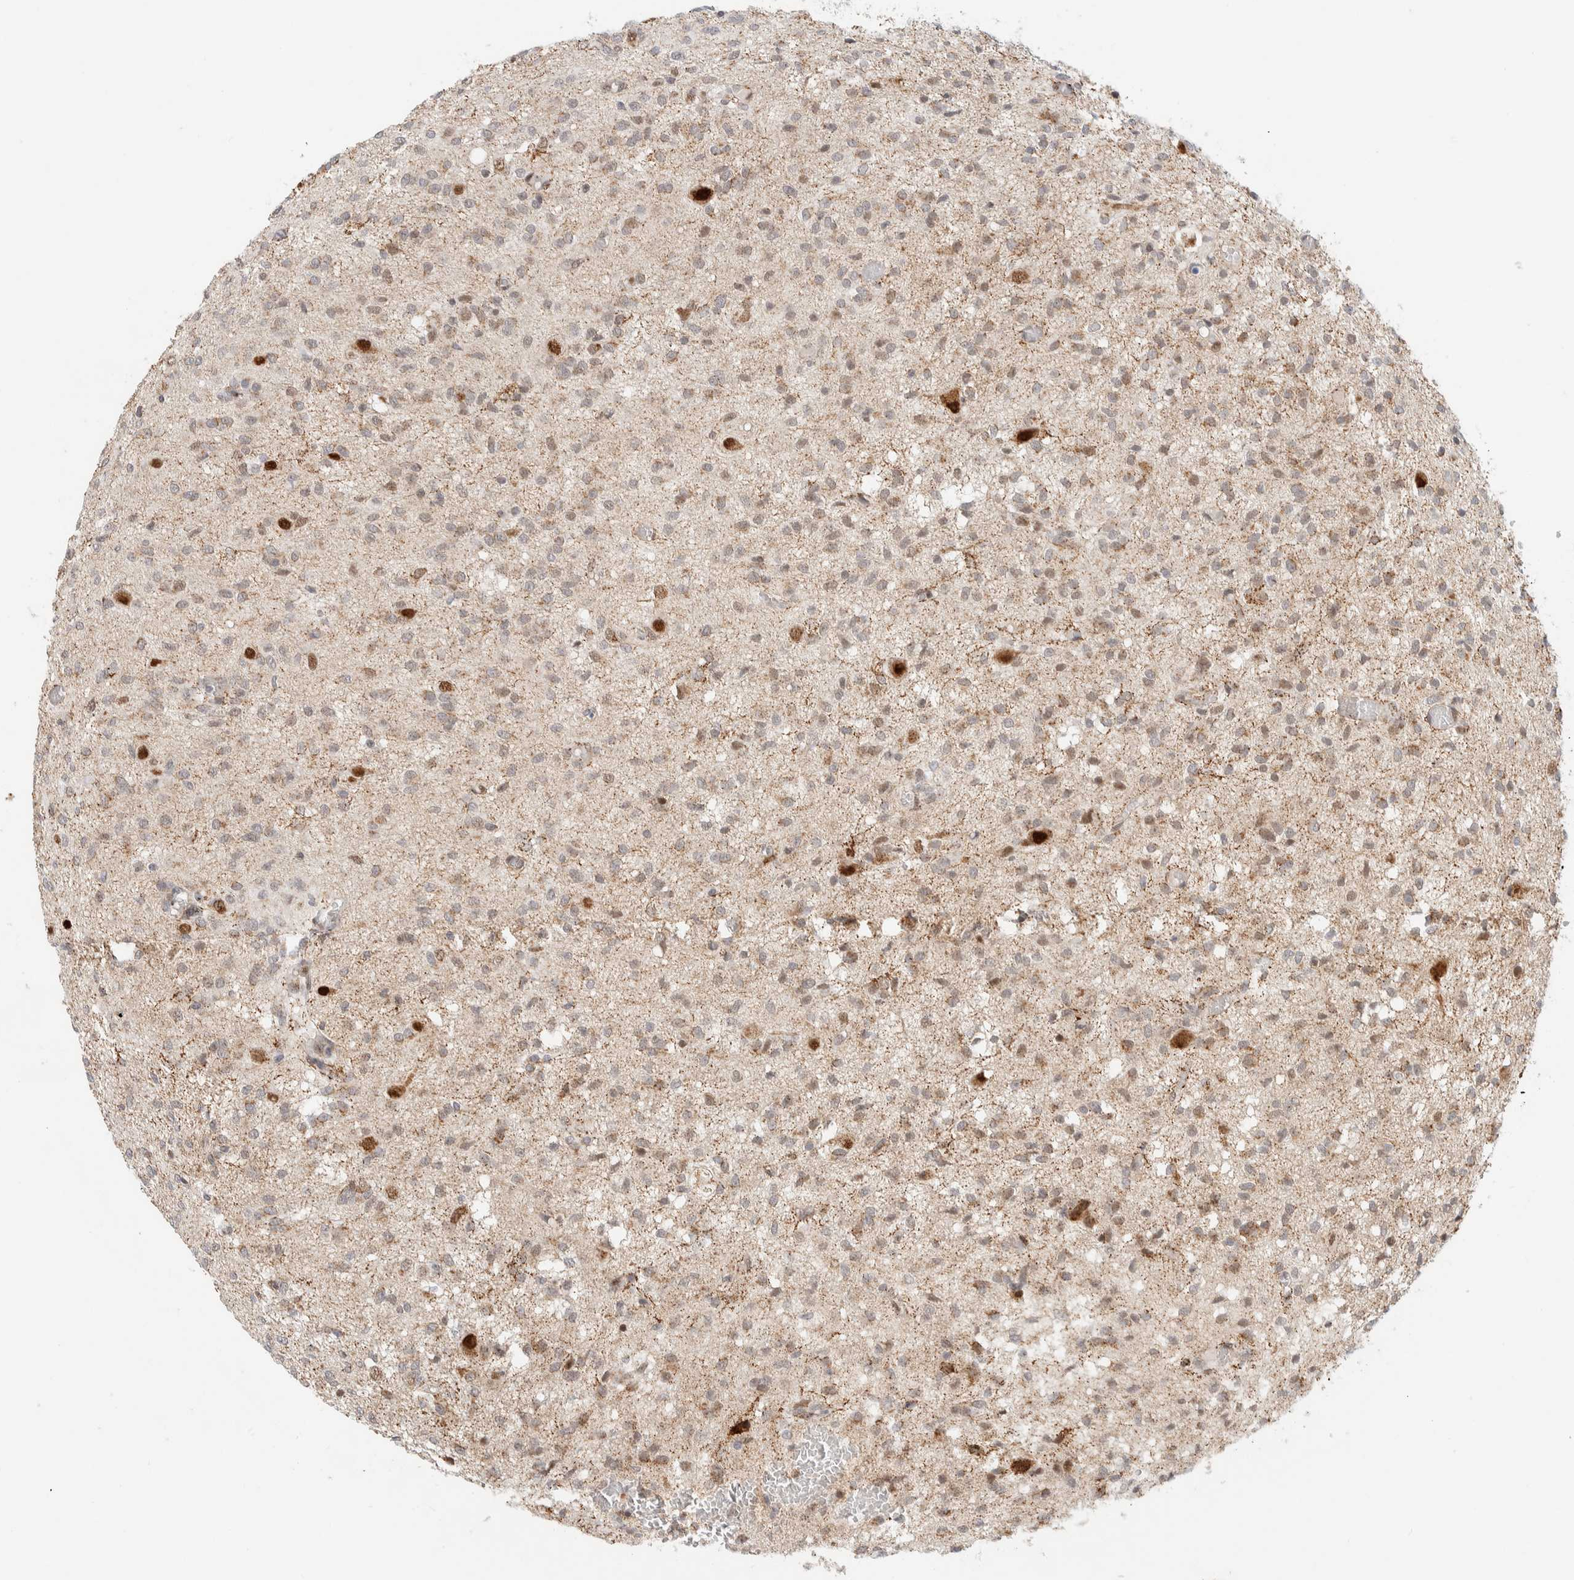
{"staining": {"intensity": "weak", "quantity": "25%-75%", "location": "cytoplasmic/membranous,nuclear"}, "tissue": "glioma", "cell_type": "Tumor cells", "image_type": "cancer", "snomed": [{"axis": "morphology", "description": "Glioma, malignant, High grade"}, {"axis": "topography", "description": "Brain"}], "caption": "Protein staining of malignant glioma (high-grade) tissue demonstrates weak cytoplasmic/membranous and nuclear positivity in approximately 25%-75% of tumor cells. (brown staining indicates protein expression, while blue staining denotes nuclei).", "gene": "TSPAN32", "patient": {"sex": "female", "age": 59}}